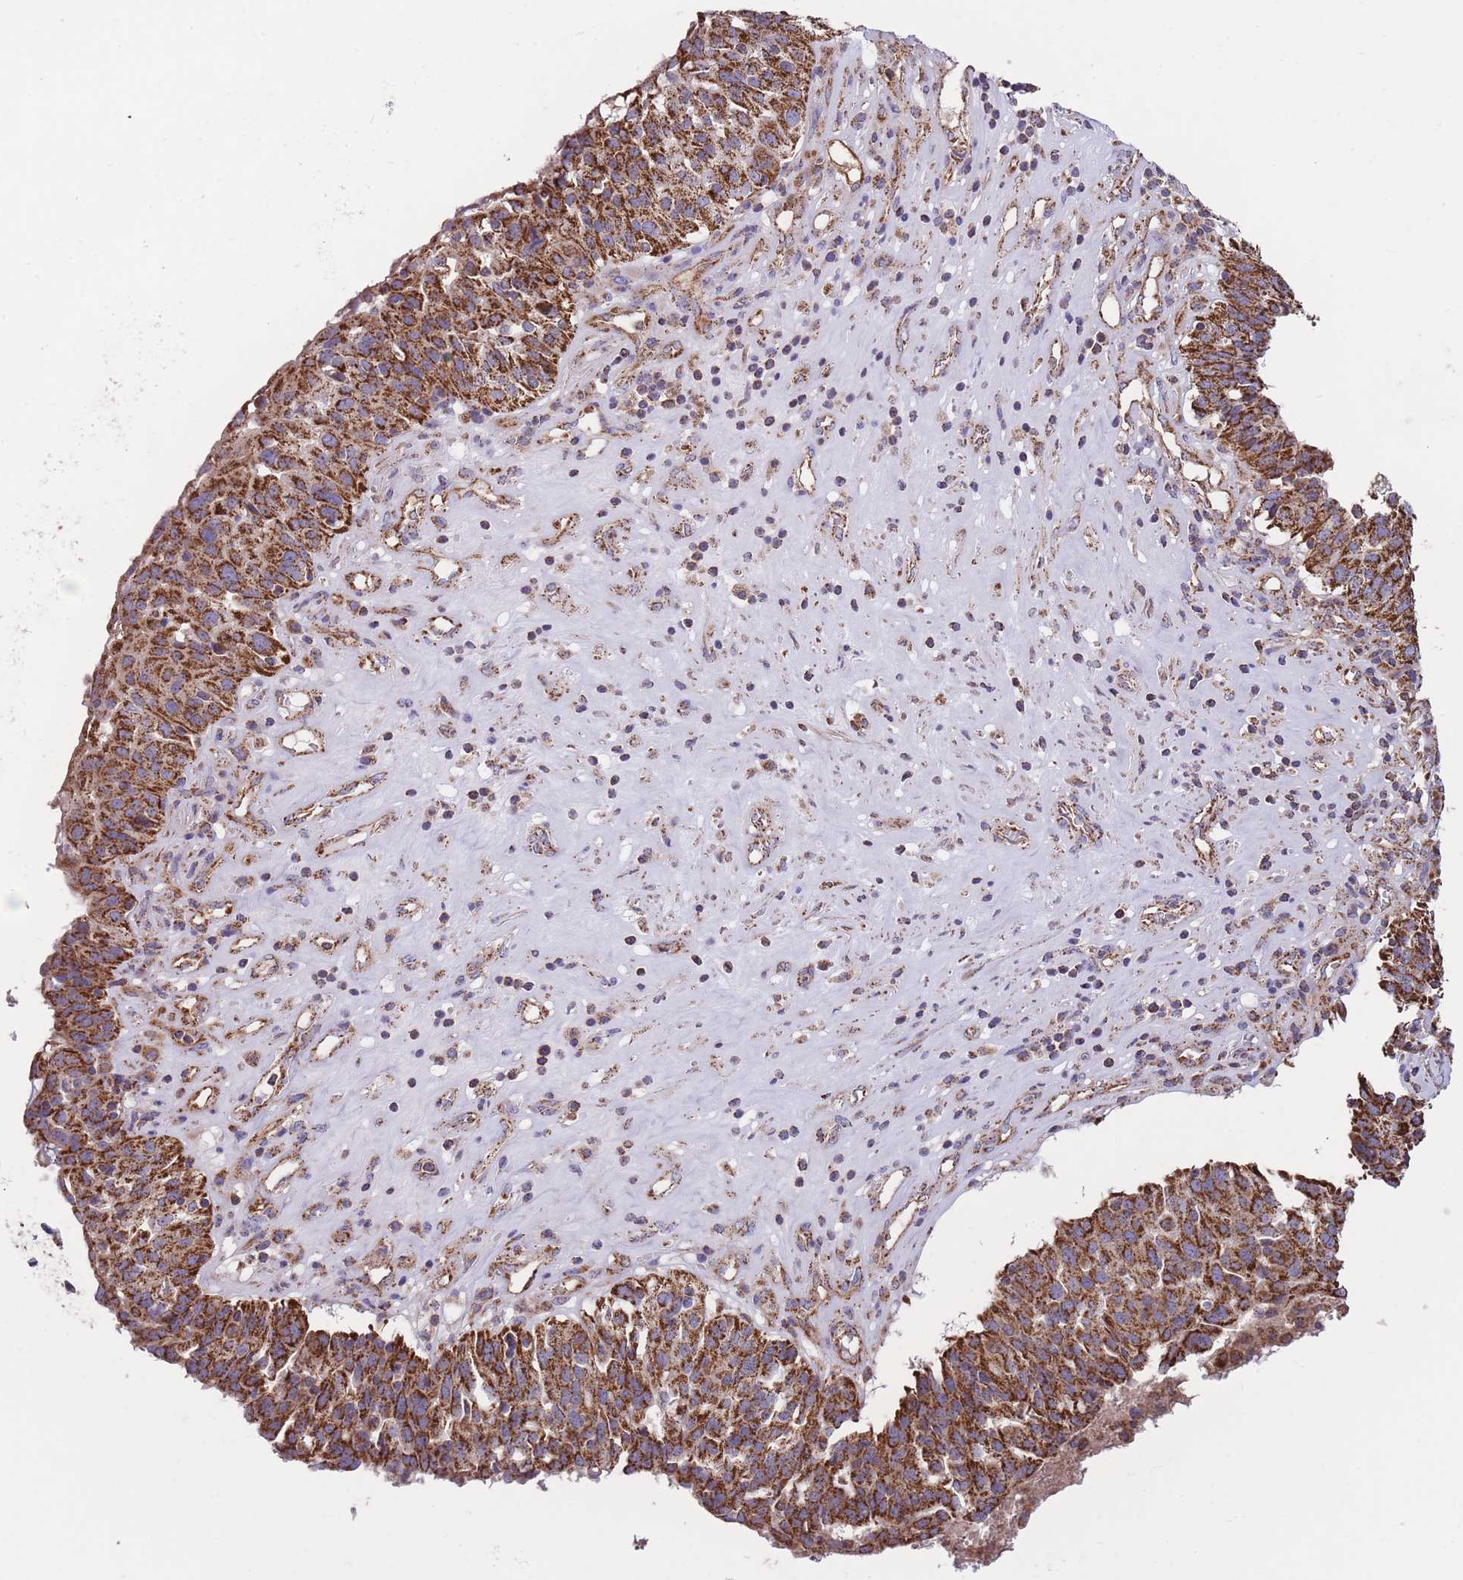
{"staining": {"intensity": "strong", "quantity": ">75%", "location": "cytoplasmic/membranous"}, "tissue": "ovarian cancer", "cell_type": "Tumor cells", "image_type": "cancer", "snomed": [{"axis": "morphology", "description": "Cystadenocarcinoma, serous, NOS"}, {"axis": "topography", "description": "Ovary"}], "caption": "A photomicrograph showing strong cytoplasmic/membranous staining in about >75% of tumor cells in serous cystadenocarcinoma (ovarian), as visualized by brown immunohistochemical staining.", "gene": "FKBP8", "patient": {"sex": "female", "age": 59}}